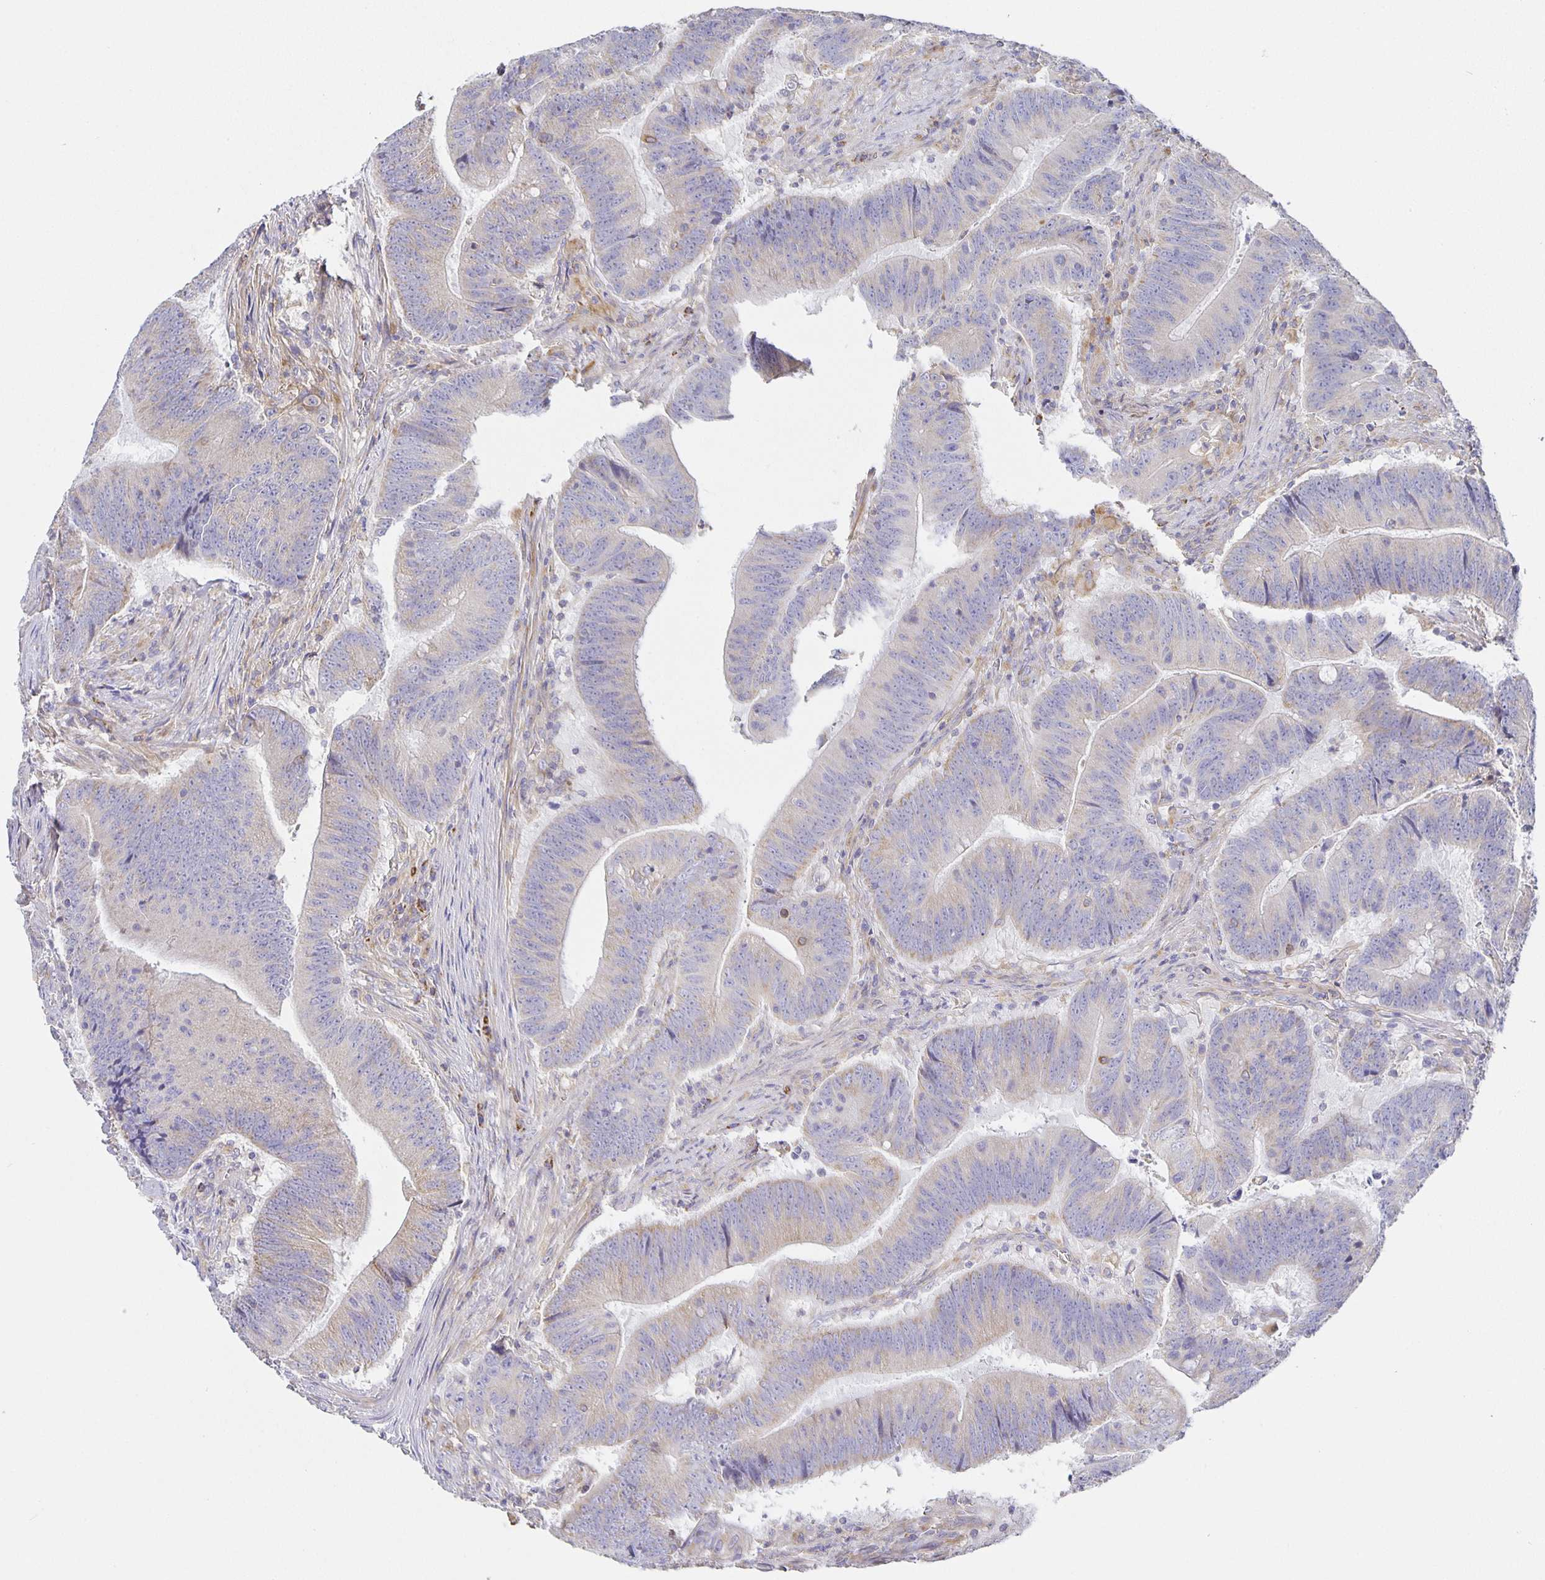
{"staining": {"intensity": "negative", "quantity": "none", "location": "none"}, "tissue": "colorectal cancer", "cell_type": "Tumor cells", "image_type": "cancer", "snomed": [{"axis": "morphology", "description": "Adenocarcinoma, NOS"}, {"axis": "topography", "description": "Colon"}], "caption": "High power microscopy micrograph of an immunohistochemistry (IHC) image of adenocarcinoma (colorectal), revealing no significant positivity in tumor cells. (Immunohistochemistry, brightfield microscopy, high magnification).", "gene": "FLRT3", "patient": {"sex": "female", "age": 87}}